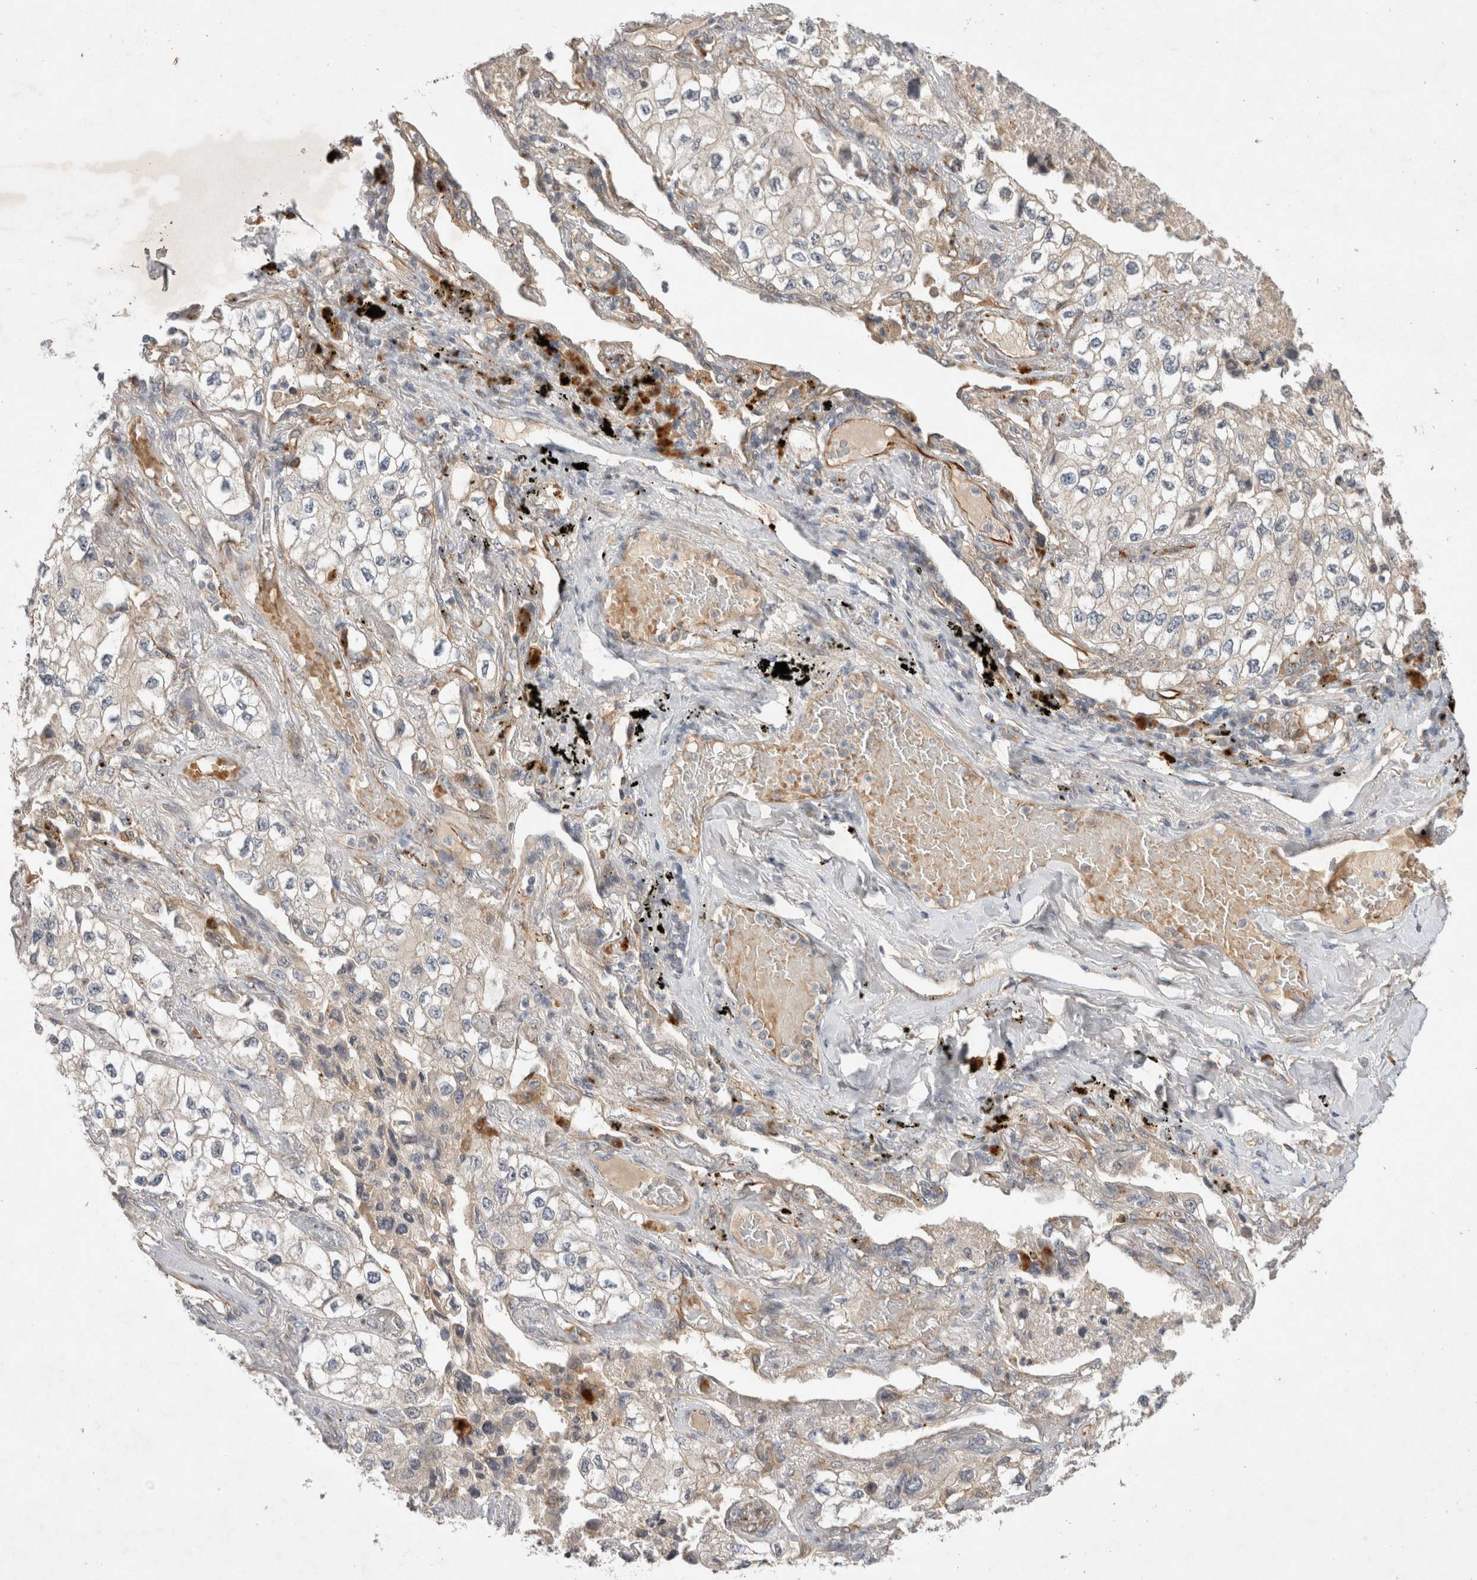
{"staining": {"intensity": "weak", "quantity": "<25%", "location": "cytoplasmic/membranous"}, "tissue": "lung cancer", "cell_type": "Tumor cells", "image_type": "cancer", "snomed": [{"axis": "morphology", "description": "Adenocarcinoma, NOS"}, {"axis": "topography", "description": "Lung"}], "caption": "The histopathology image reveals no staining of tumor cells in lung cancer. The staining is performed using DAB brown chromogen with nuclei counter-stained in using hematoxylin.", "gene": "NMU", "patient": {"sex": "male", "age": 63}}